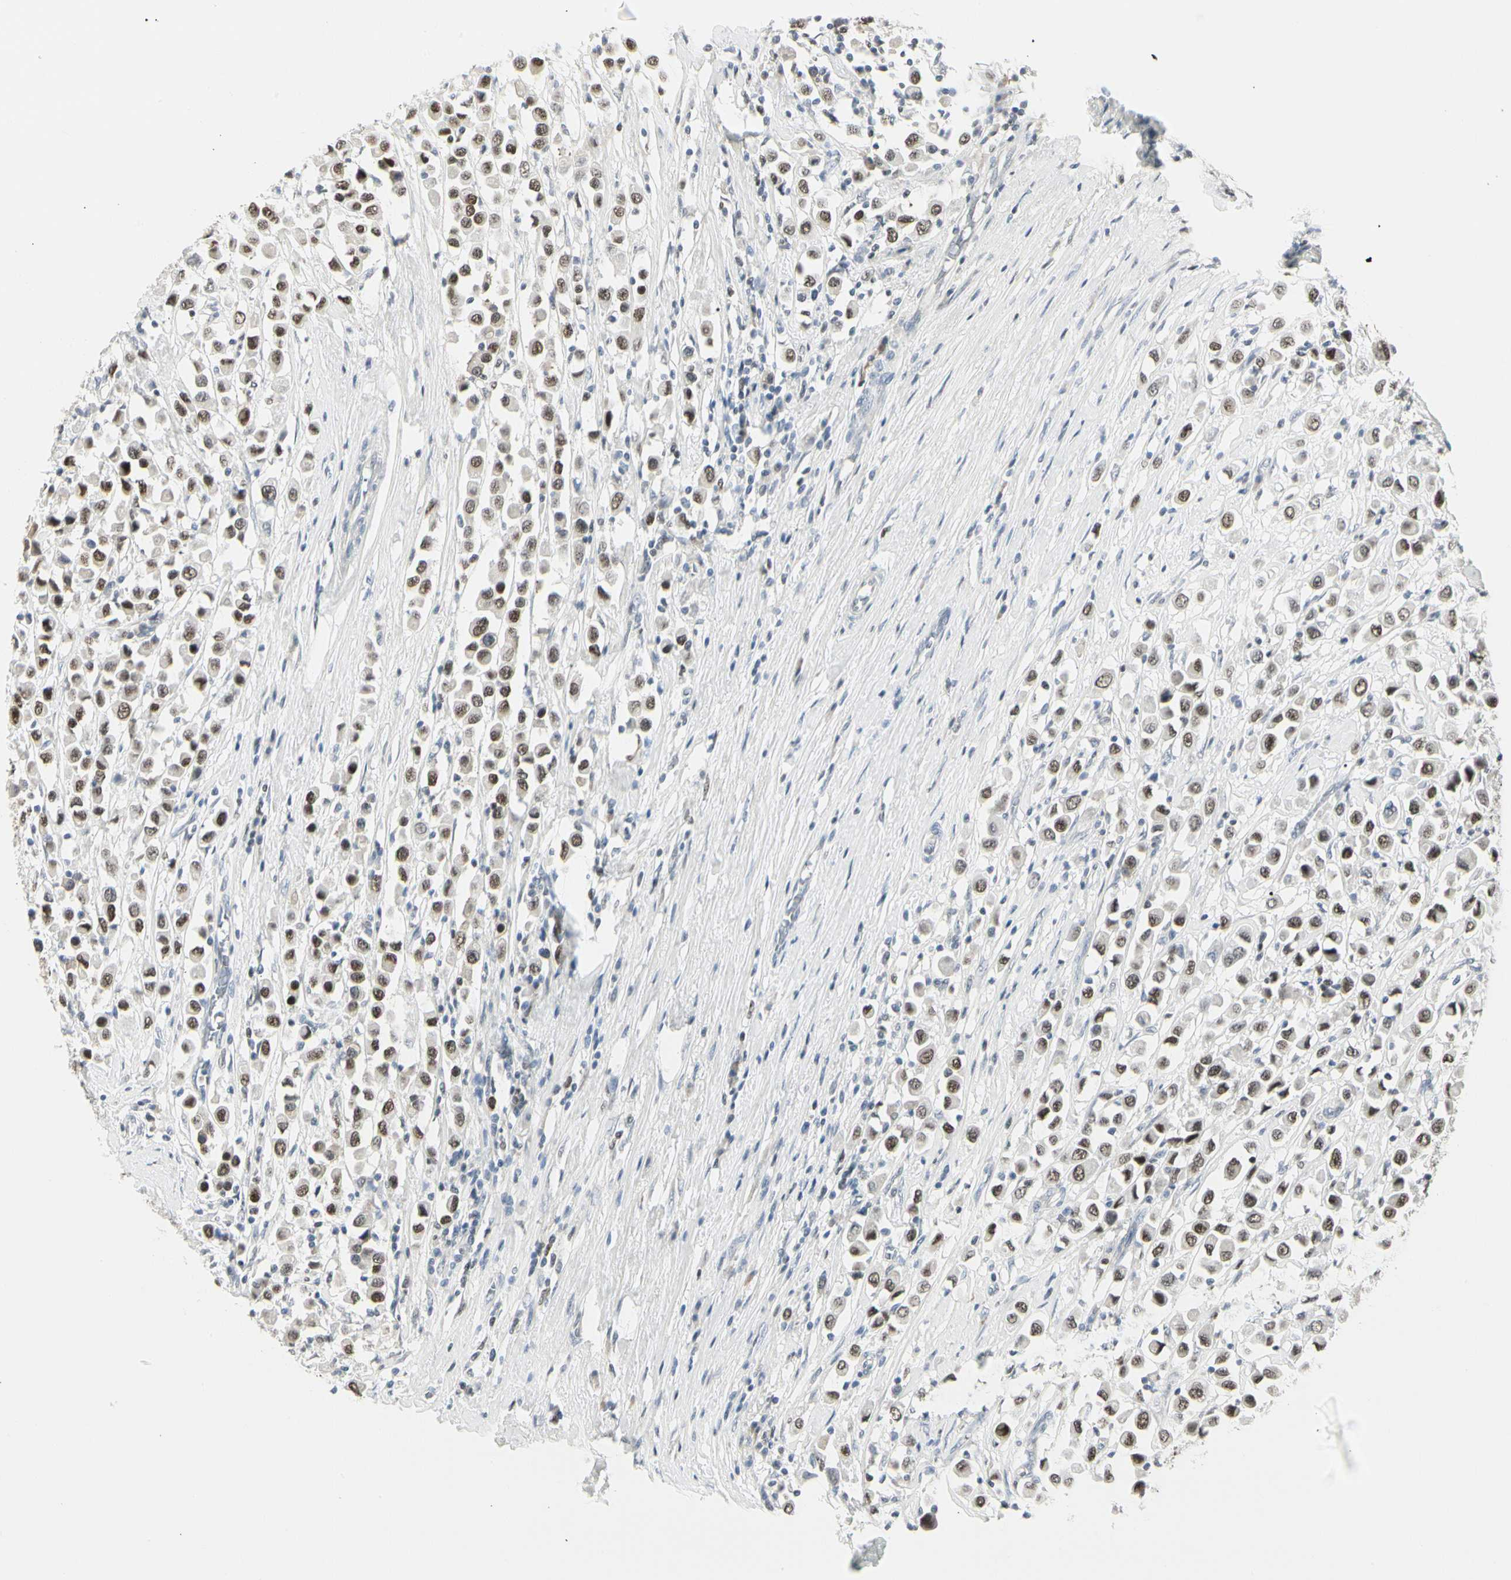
{"staining": {"intensity": "moderate", "quantity": ">75%", "location": "nuclear"}, "tissue": "breast cancer", "cell_type": "Tumor cells", "image_type": "cancer", "snomed": [{"axis": "morphology", "description": "Duct carcinoma"}, {"axis": "topography", "description": "Breast"}], "caption": "Immunohistochemical staining of human breast cancer reveals medium levels of moderate nuclear expression in about >75% of tumor cells. (DAB (3,3'-diaminobenzidine) = brown stain, brightfield microscopy at high magnification).", "gene": "ZBTB7B", "patient": {"sex": "female", "age": 61}}